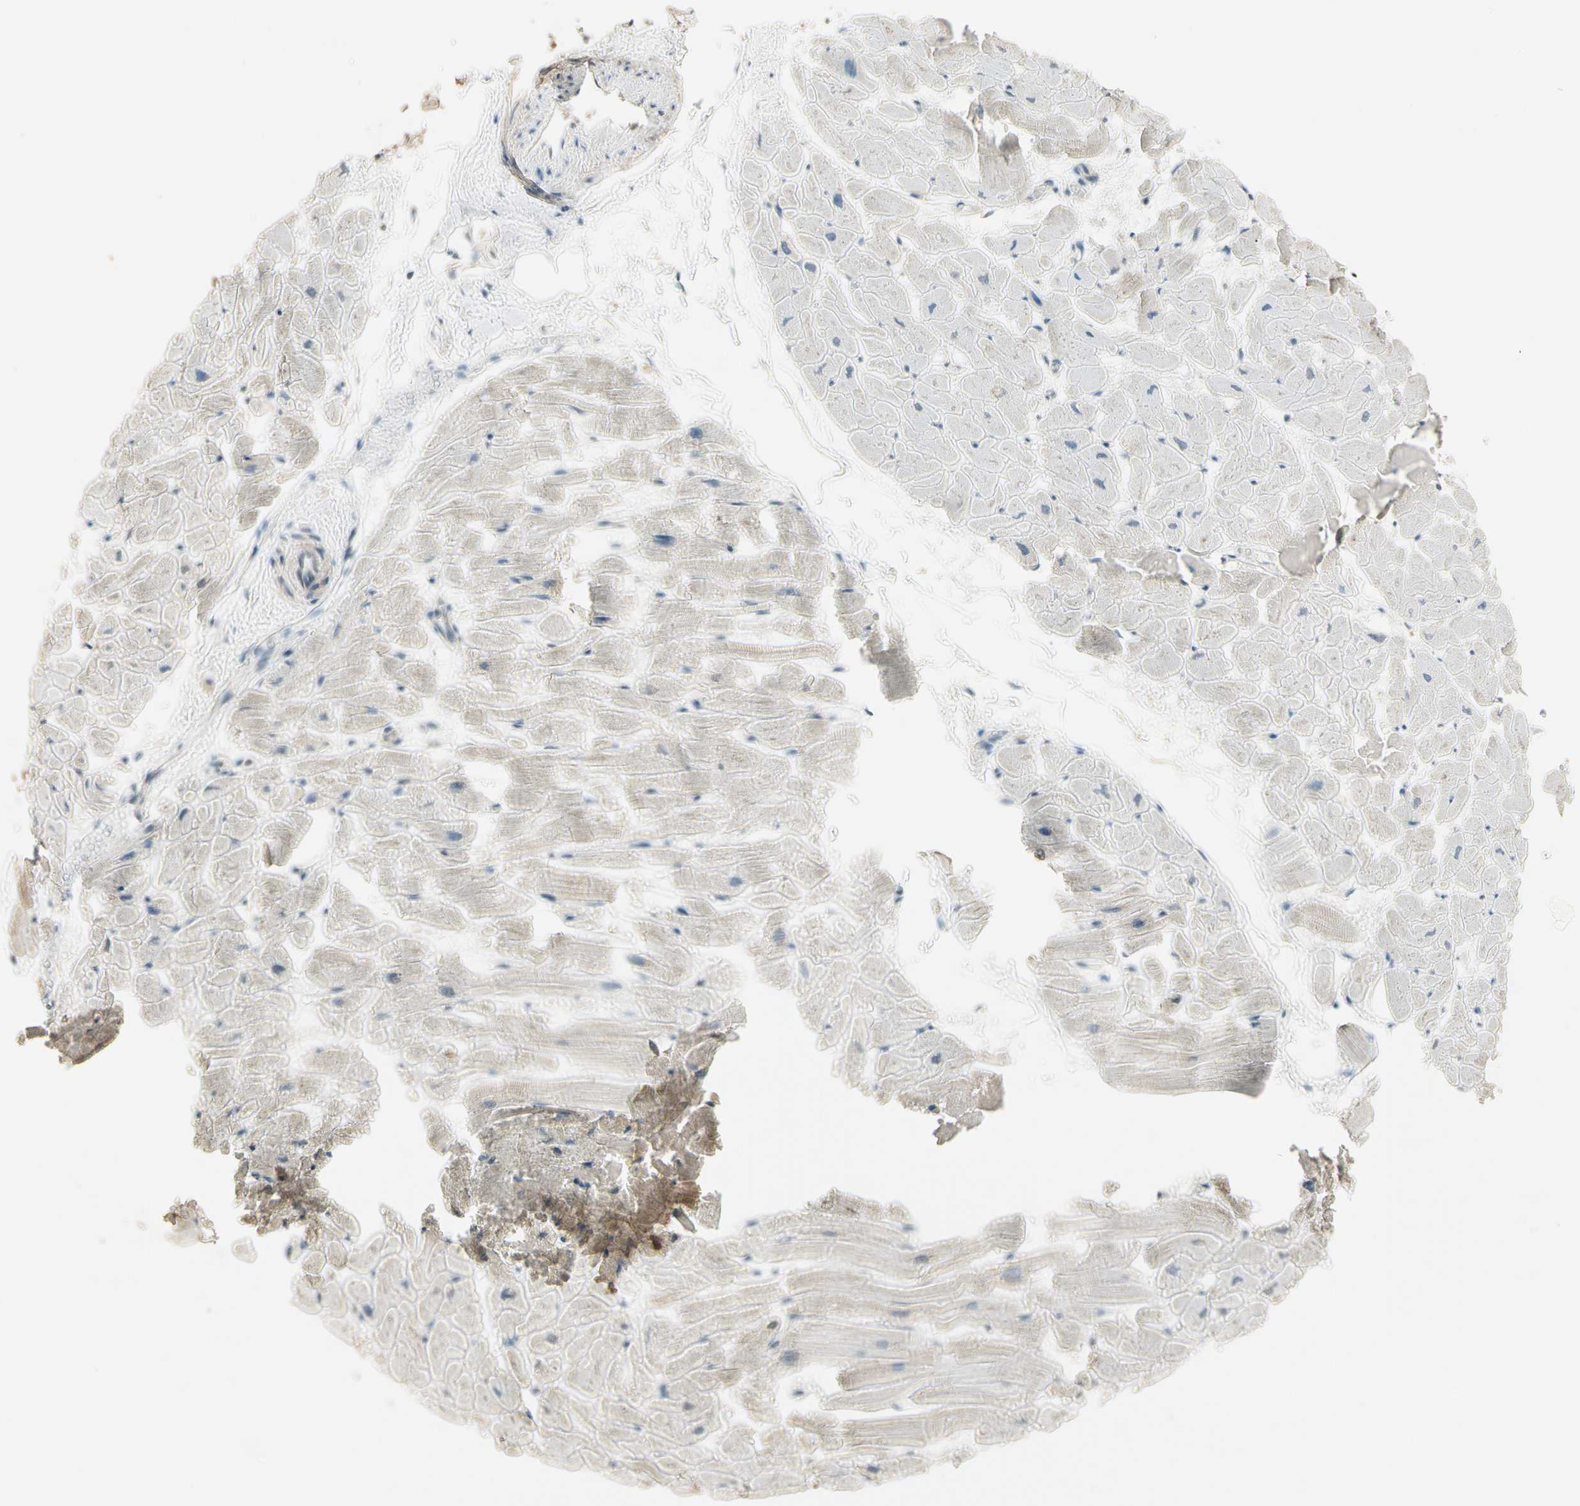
{"staining": {"intensity": "weak", "quantity": "<25%", "location": "cytoplasmic/membranous"}, "tissue": "heart muscle", "cell_type": "Cardiomyocytes", "image_type": "normal", "snomed": [{"axis": "morphology", "description": "Normal tissue, NOS"}, {"axis": "topography", "description": "Heart"}], "caption": "Immunohistochemistry of unremarkable heart muscle shows no positivity in cardiomyocytes.", "gene": "MAP3K7", "patient": {"sex": "female", "age": 19}}